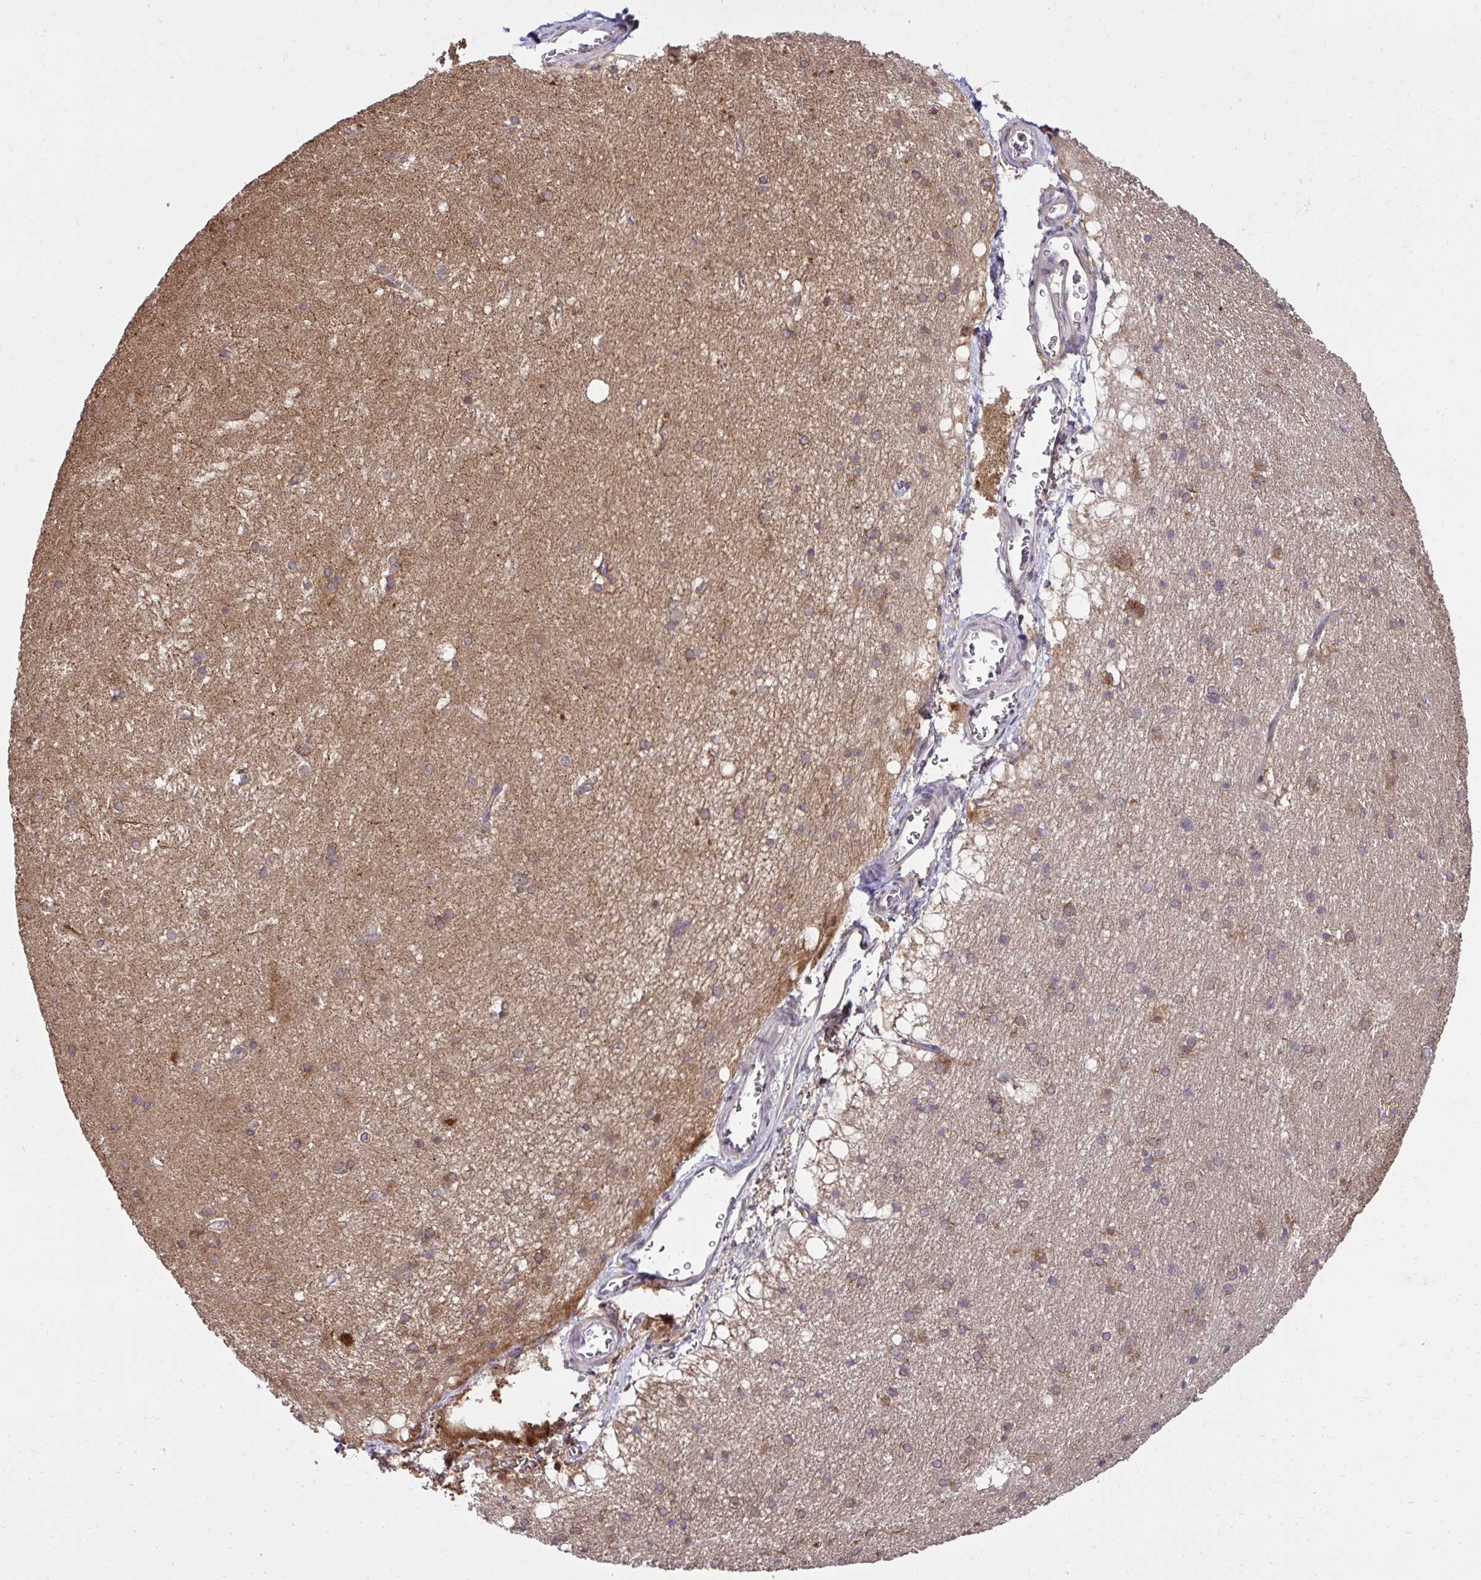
{"staining": {"intensity": "moderate", "quantity": "25%-75%", "location": "cytoplasmic/membranous"}, "tissue": "hippocampus", "cell_type": "Glial cells", "image_type": "normal", "snomed": [{"axis": "morphology", "description": "Normal tissue, NOS"}, {"axis": "topography", "description": "Cerebral cortex"}, {"axis": "topography", "description": "Hippocampus"}], "caption": "Immunohistochemistry (IHC) staining of benign hippocampus, which displays medium levels of moderate cytoplasmic/membranous positivity in about 25%-75% of glial cells indicating moderate cytoplasmic/membranous protein positivity. The staining was performed using DAB (brown) for protein detection and nuclei were counterstained in hematoxylin (blue).", "gene": "RDH14", "patient": {"sex": "female", "age": 19}}